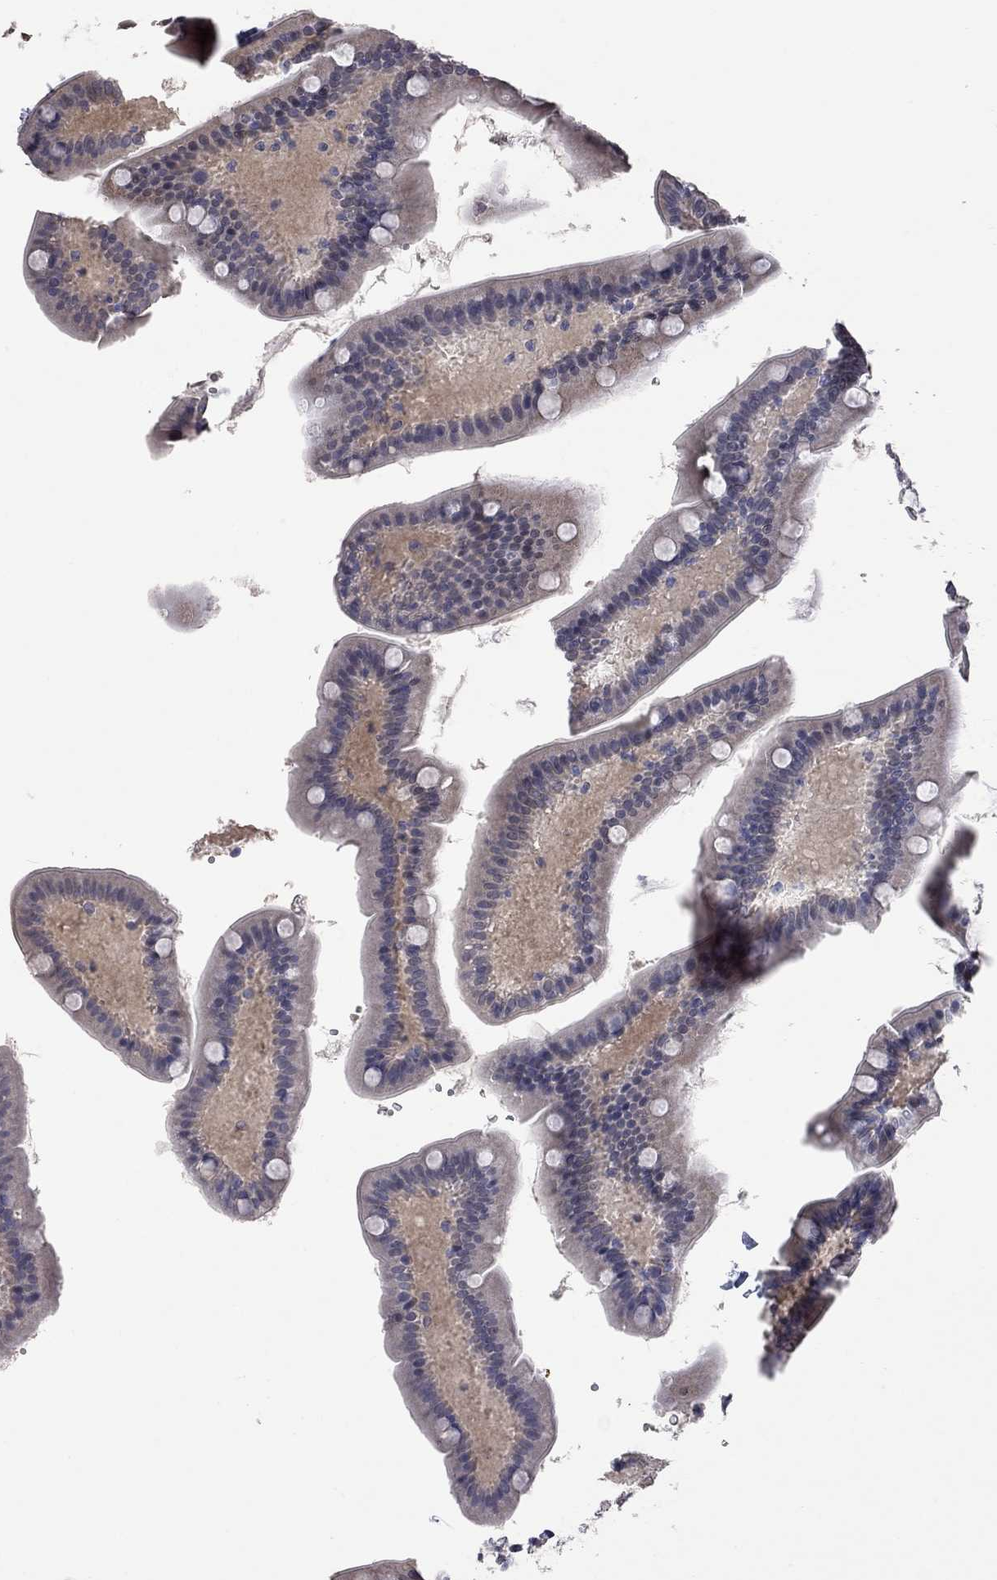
{"staining": {"intensity": "negative", "quantity": "none", "location": "none"}, "tissue": "small intestine", "cell_type": "Glandular cells", "image_type": "normal", "snomed": [{"axis": "morphology", "description": "Normal tissue, NOS"}, {"axis": "topography", "description": "Small intestine"}], "caption": "Normal small intestine was stained to show a protein in brown. There is no significant positivity in glandular cells. Nuclei are stained in blue.", "gene": "FABP12", "patient": {"sex": "male", "age": 66}}